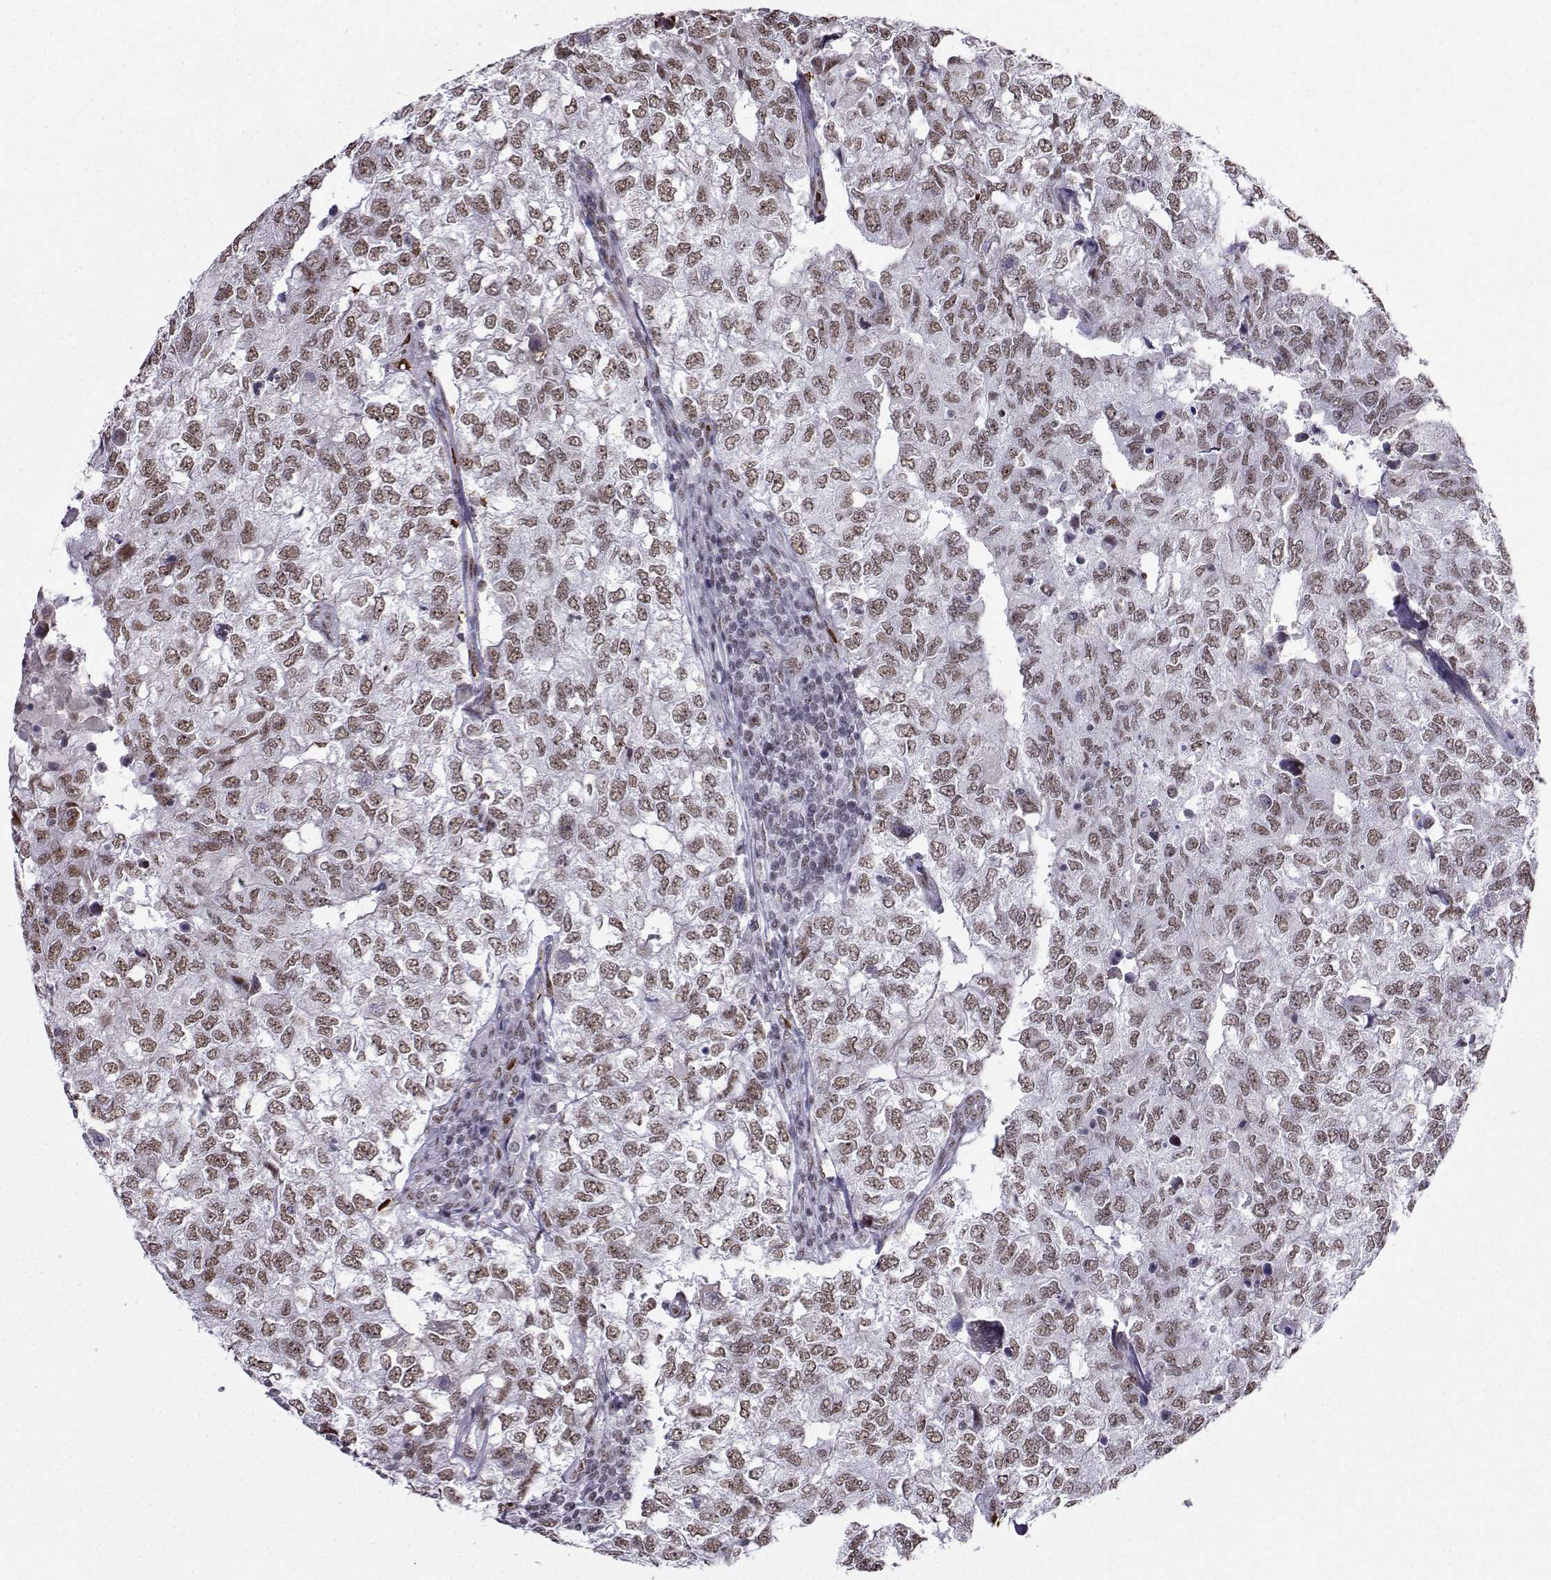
{"staining": {"intensity": "weak", "quantity": ">75%", "location": "nuclear"}, "tissue": "breast cancer", "cell_type": "Tumor cells", "image_type": "cancer", "snomed": [{"axis": "morphology", "description": "Duct carcinoma"}, {"axis": "topography", "description": "Breast"}], "caption": "Immunohistochemistry (DAB) staining of human breast cancer demonstrates weak nuclear protein expression in approximately >75% of tumor cells.", "gene": "CCNK", "patient": {"sex": "female", "age": 30}}